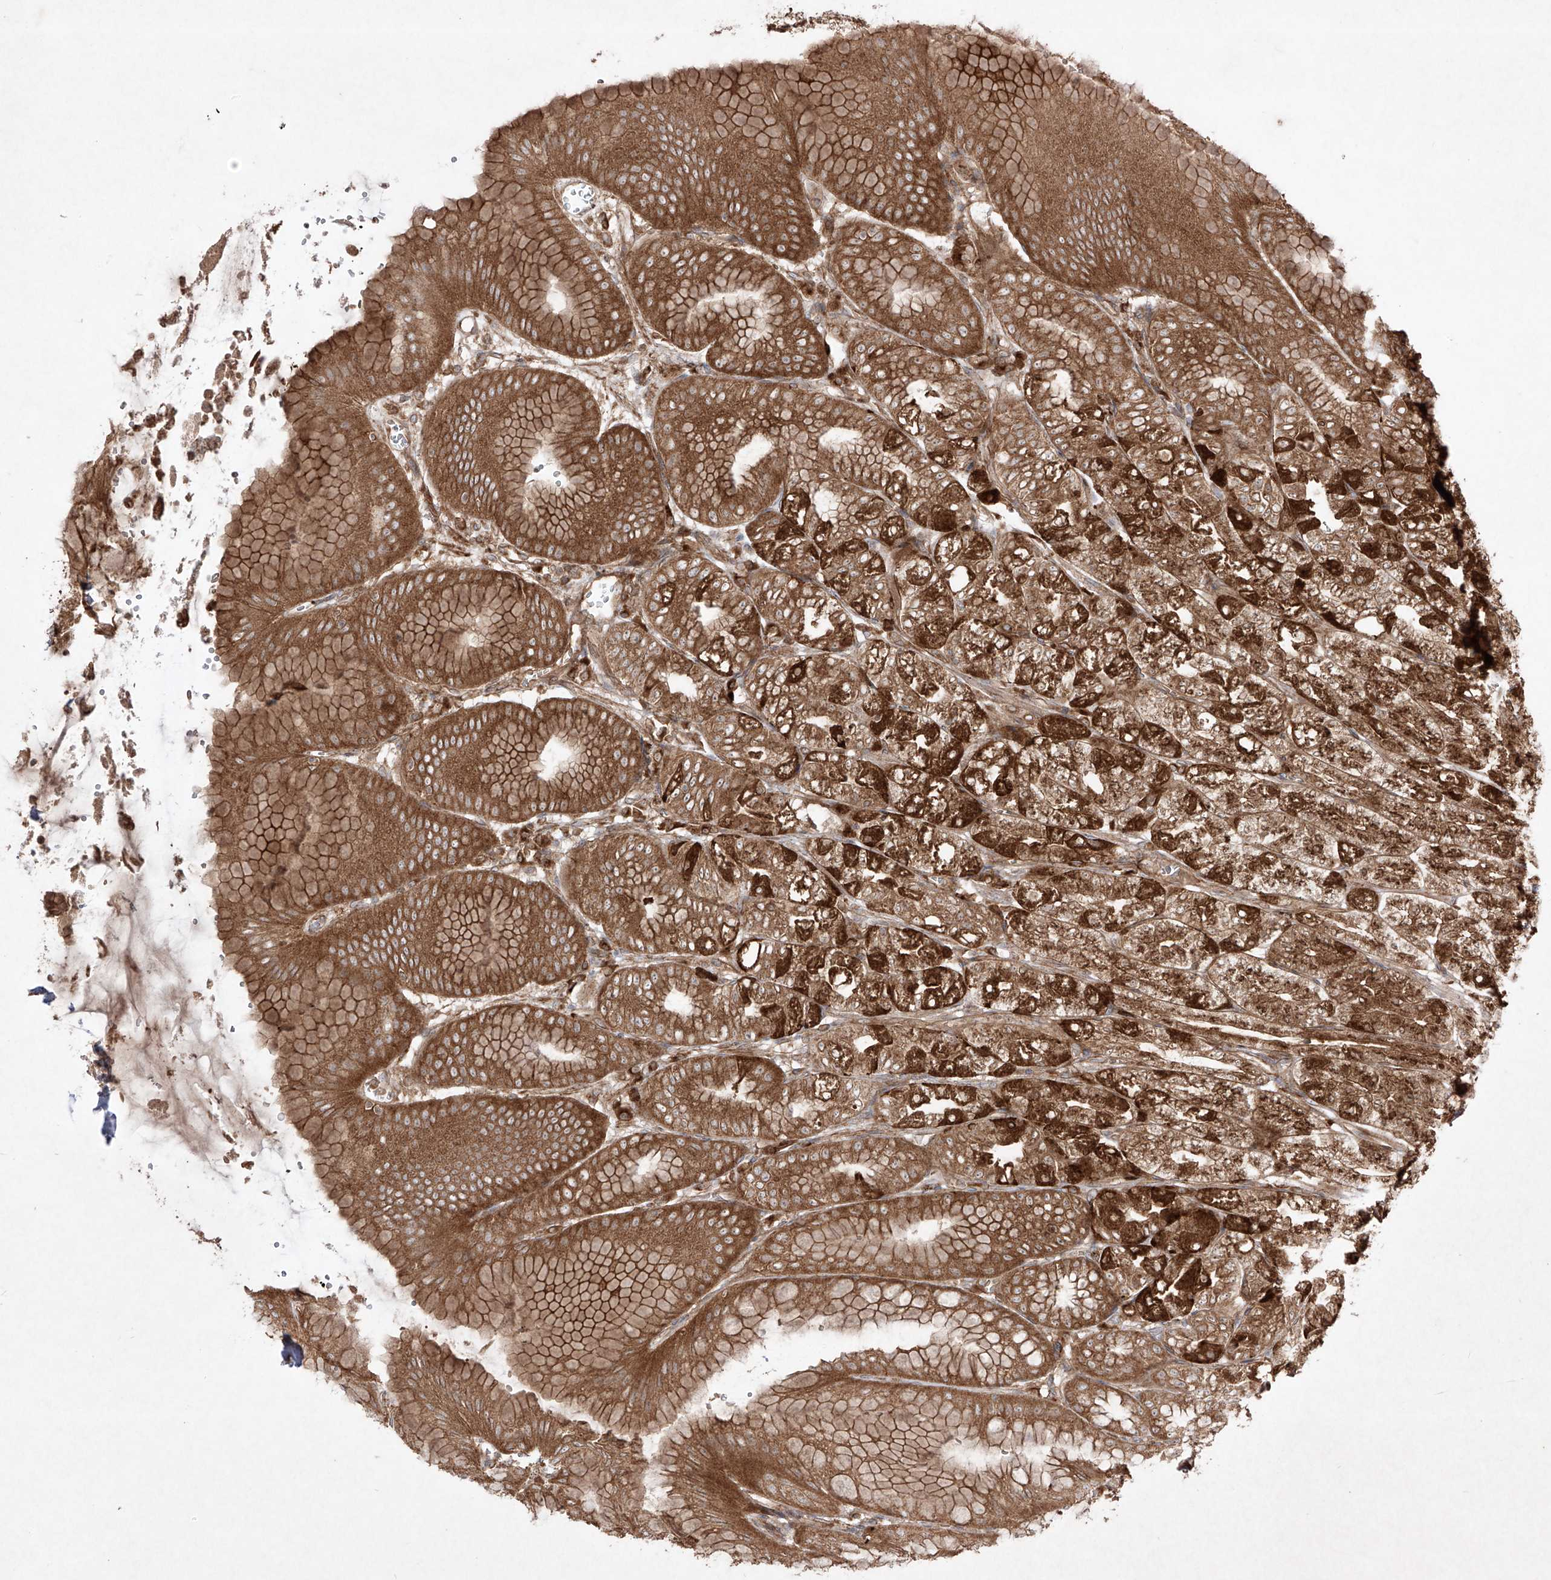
{"staining": {"intensity": "strong", "quantity": ">75%", "location": "cytoplasmic/membranous"}, "tissue": "stomach", "cell_type": "Glandular cells", "image_type": "normal", "snomed": [{"axis": "morphology", "description": "Normal tissue, NOS"}, {"axis": "topography", "description": "Stomach, lower"}], "caption": "Immunohistochemistry (IHC) image of normal stomach stained for a protein (brown), which shows high levels of strong cytoplasmic/membranous positivity in about >75% of glandular cells.", "gene": "YKT6", "patient": {"sex": "male", "age": 71}}